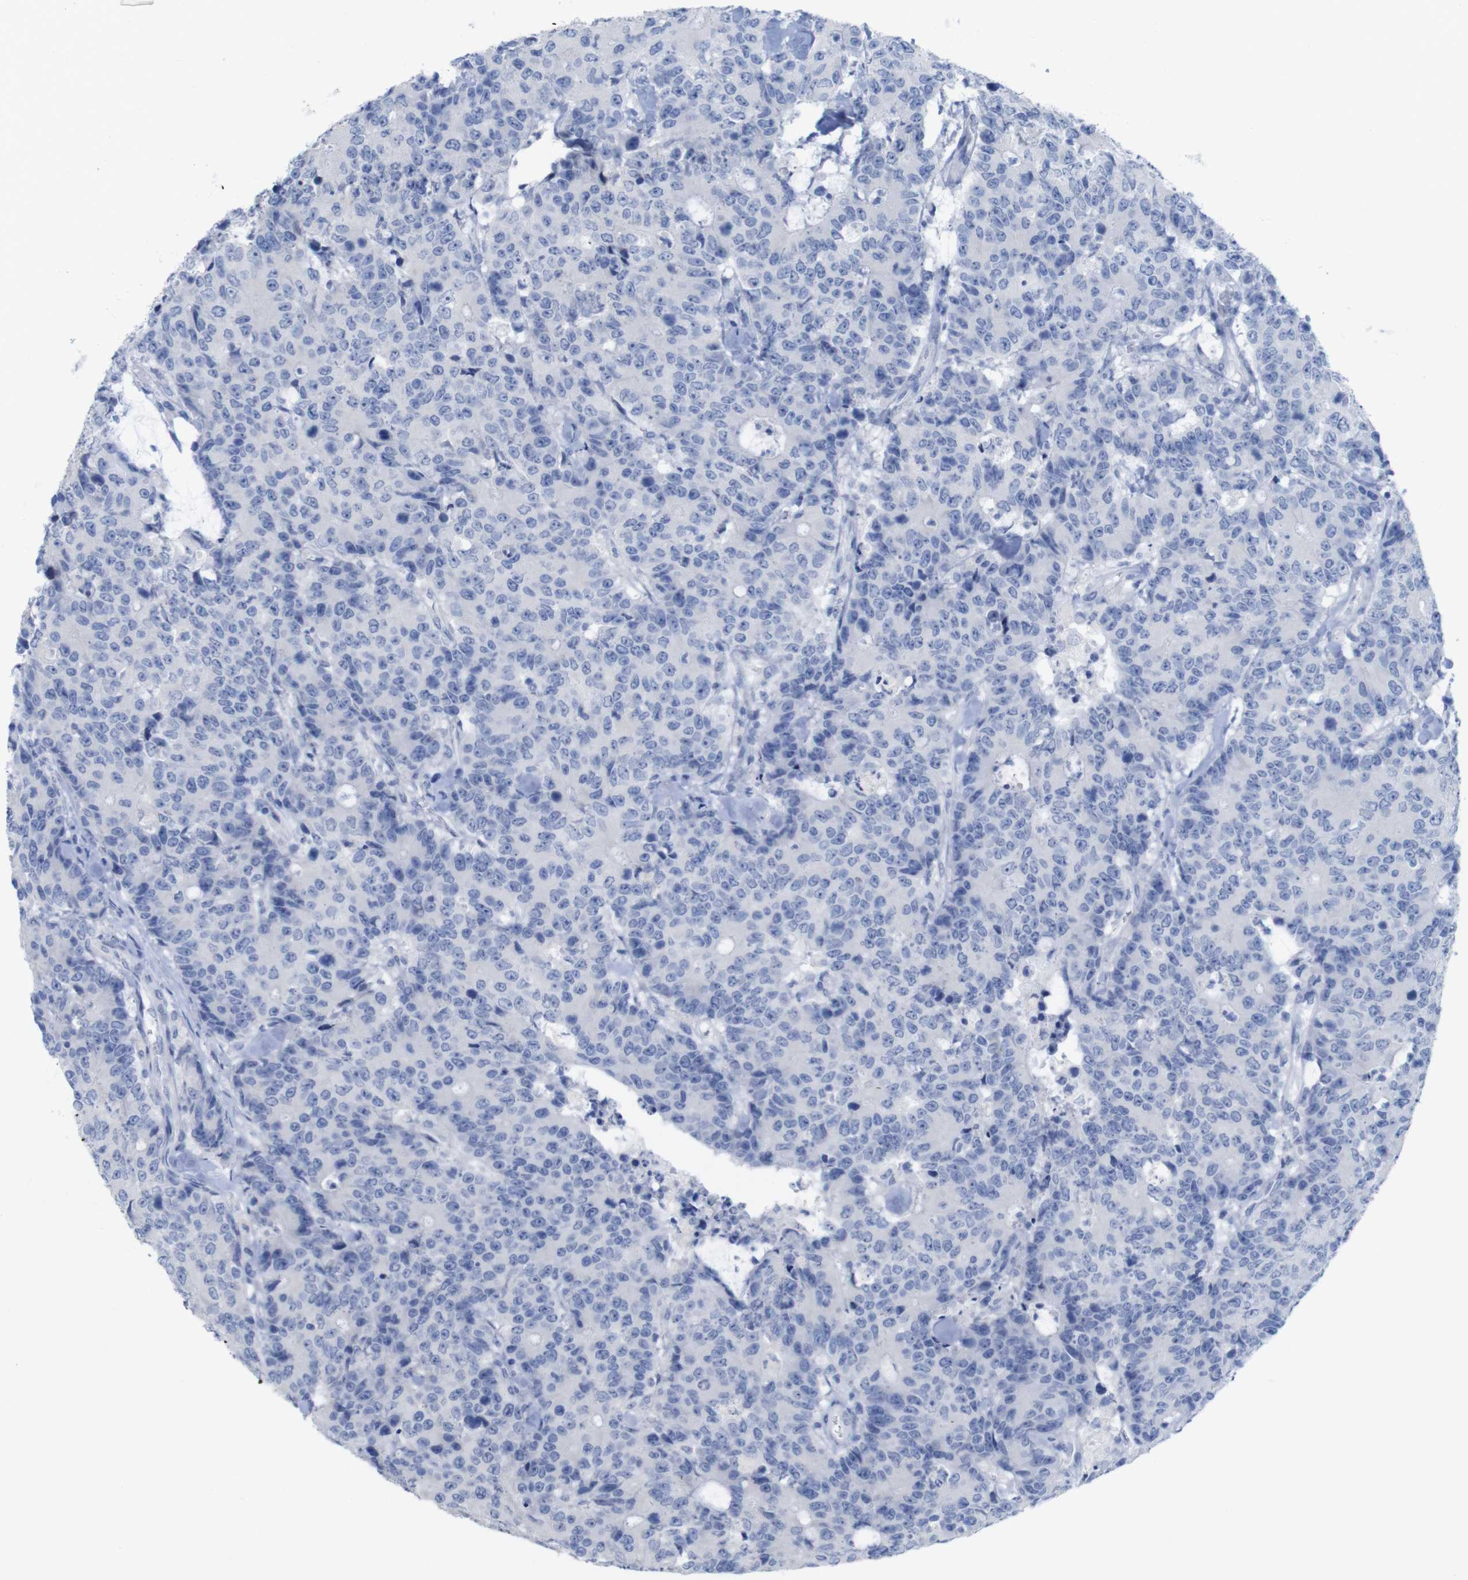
{"staining": {"intensity": "negative", "quantity": "none", "location": "none"}, "tissue": "colorectal cancer", "cell_type": "Tumor cells", "image_type": "cancer", "snomed": [{"axis": "morphology", "description": "Adenocarcinoma, NOS"}, {"axis": "topography", "description": "Colon"}], "caption": "An image of colorectal adenocarcinoma stained for a protein displays no brown staining in tumor cells. (DAB IHC, high magnification).", "gene": "PNMA1", "patient": {"sex": "female", "age": 86}}